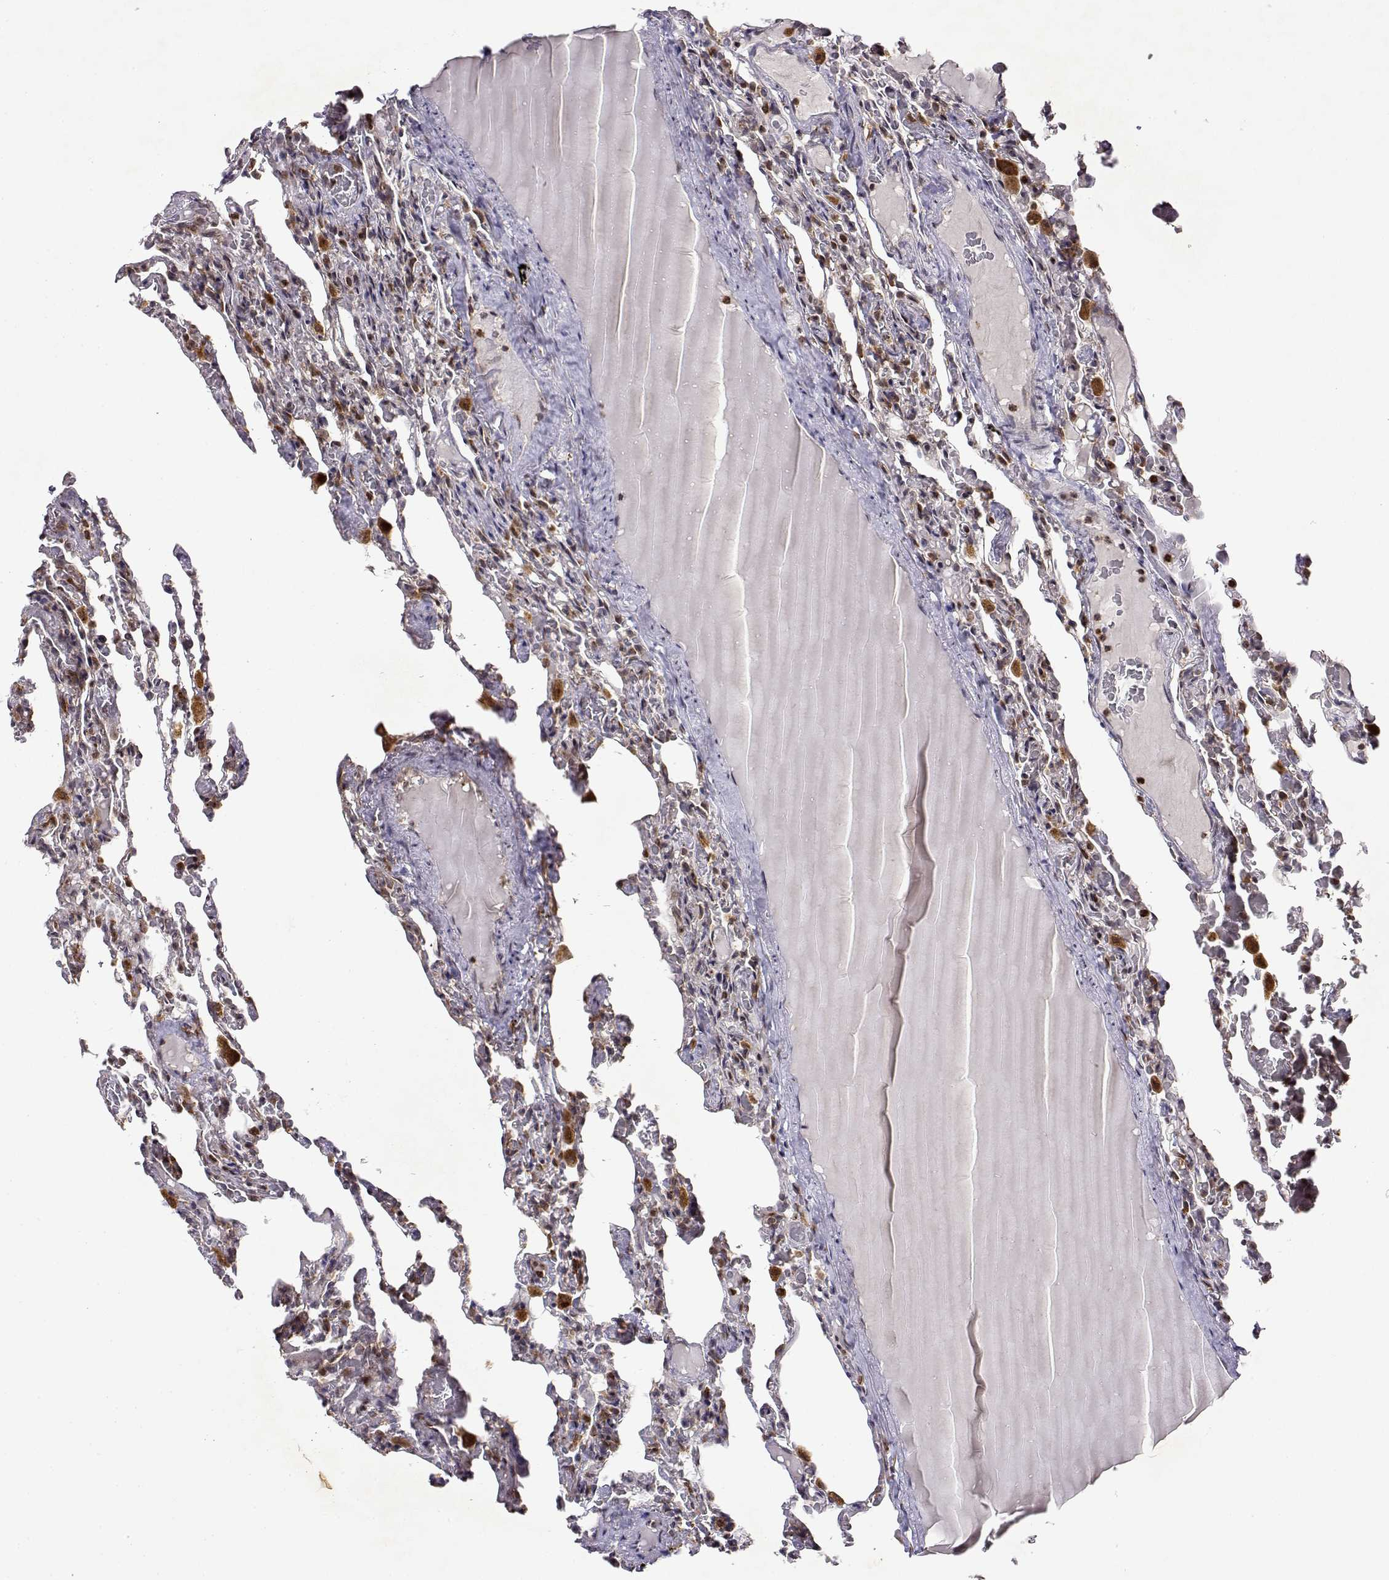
{"staining": {"intensity": "moderate", "quantity": "<25%", "location": "cytoplasmic/membranous,nuclear"}, "tissue": "lung", "cell_type": "Alveolar cells", "image_type": "normal", "snomed": [{"axis": "morphology", "description": "Normal tissue, NOS"}, {"axis": "topography", "description": "Lung"}], "caption": "An immunohistochemistry histopathology image of unremarkable tissue is shown. Protein staining in brown highlights moderate cytoplasmic/membranous,nuclear positivity in lung within alveolar cells. Nuclei are stained in blue.", "gene": "RNF13", "patient": {"sex": "female", "age": 43}}